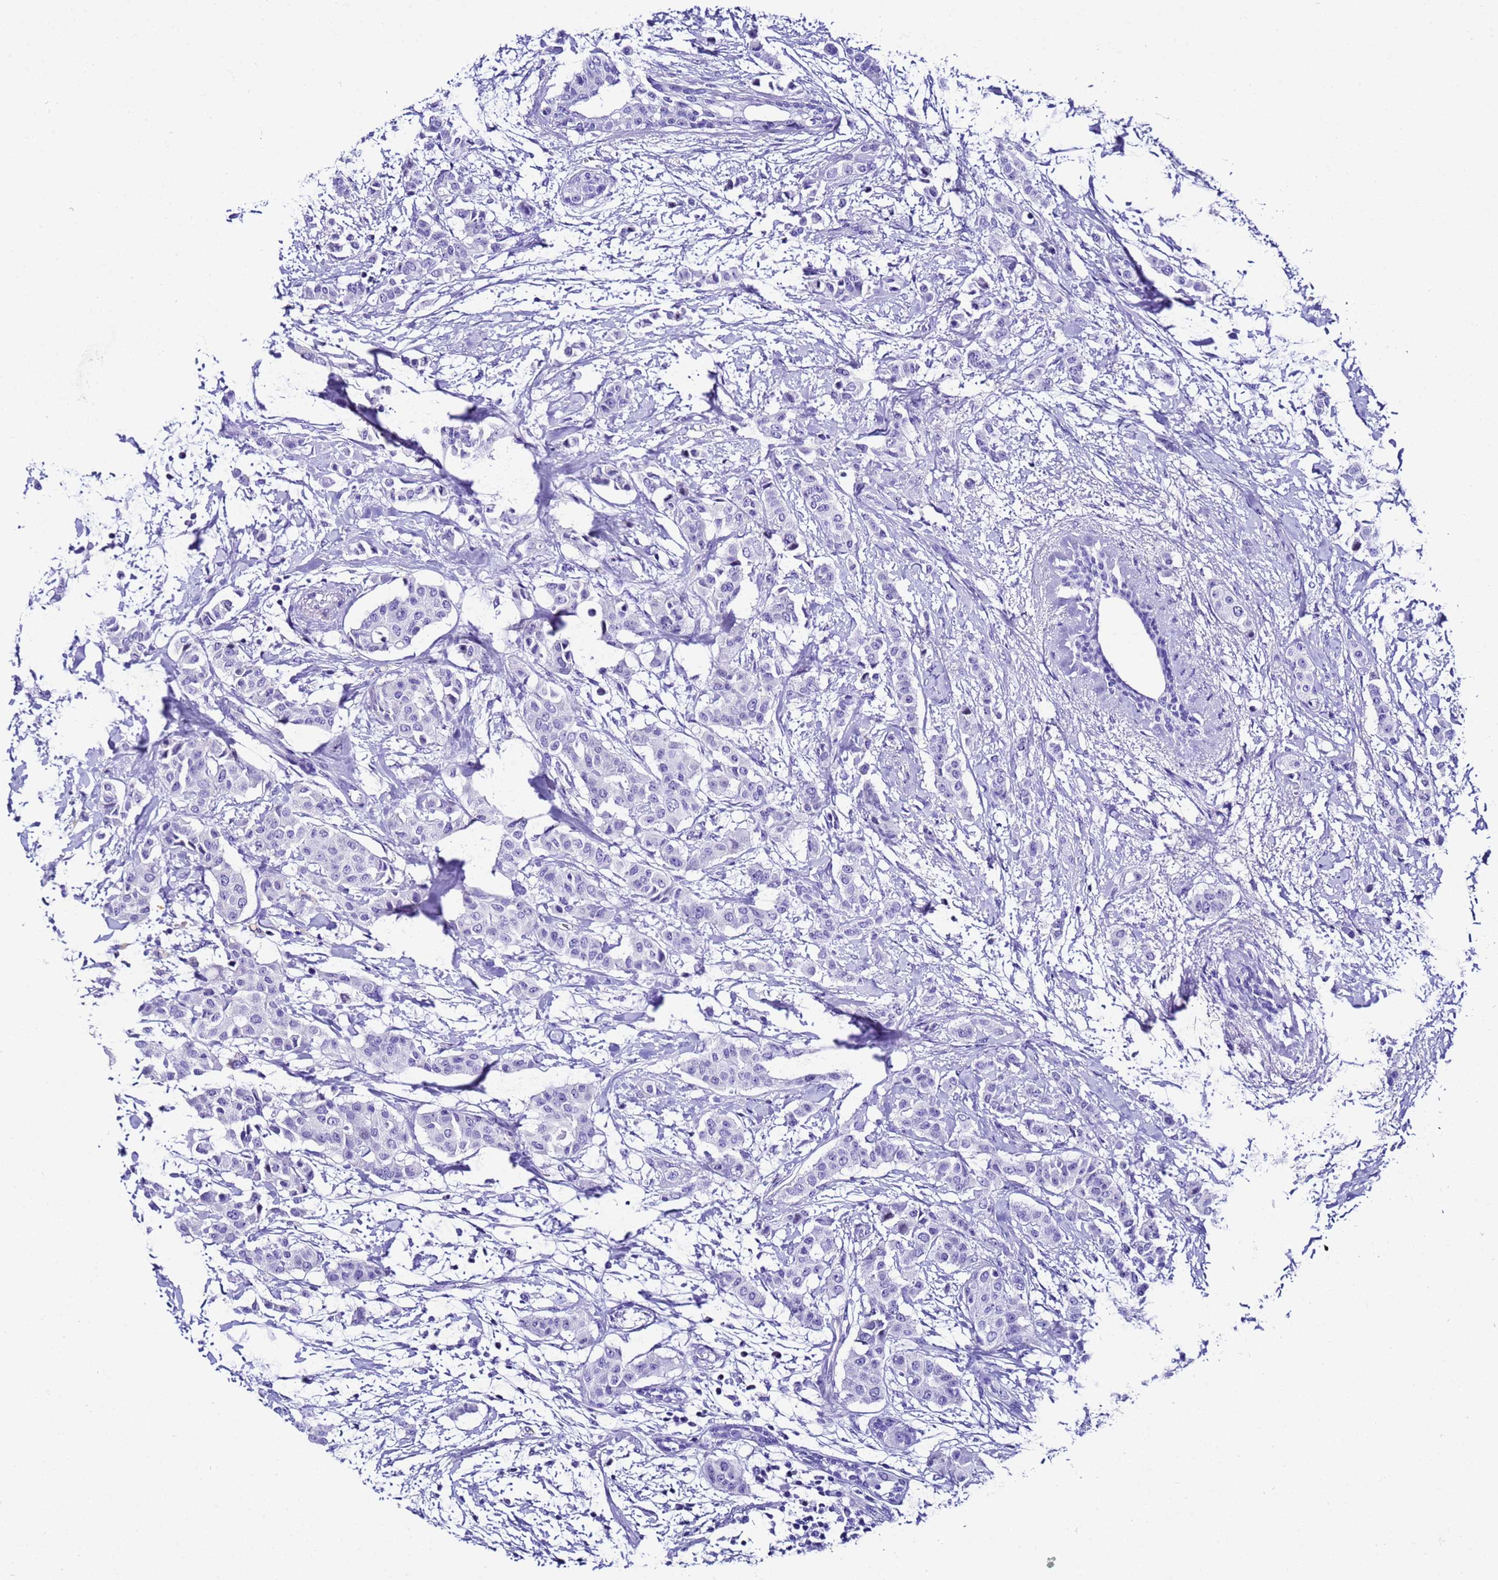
{"staining": {"intensity": "negative", "quantity": "none", "location": "none"}, "tissue": "breast cancer", "cell_type": "Tumor cells", "image_type": "cancer", "snomed": [{"axis": "morphology", "description": "Duct carcinoma"}, {"axis": "topography", "description": "Breast"}], "caption": "A micrograph of invasive ductal carcinoma (breast) stained for a protein demonstrates no brown staining in tumor cells.", "gene": "ZNF417", "patient": {"sex": "female", "age": 40}}